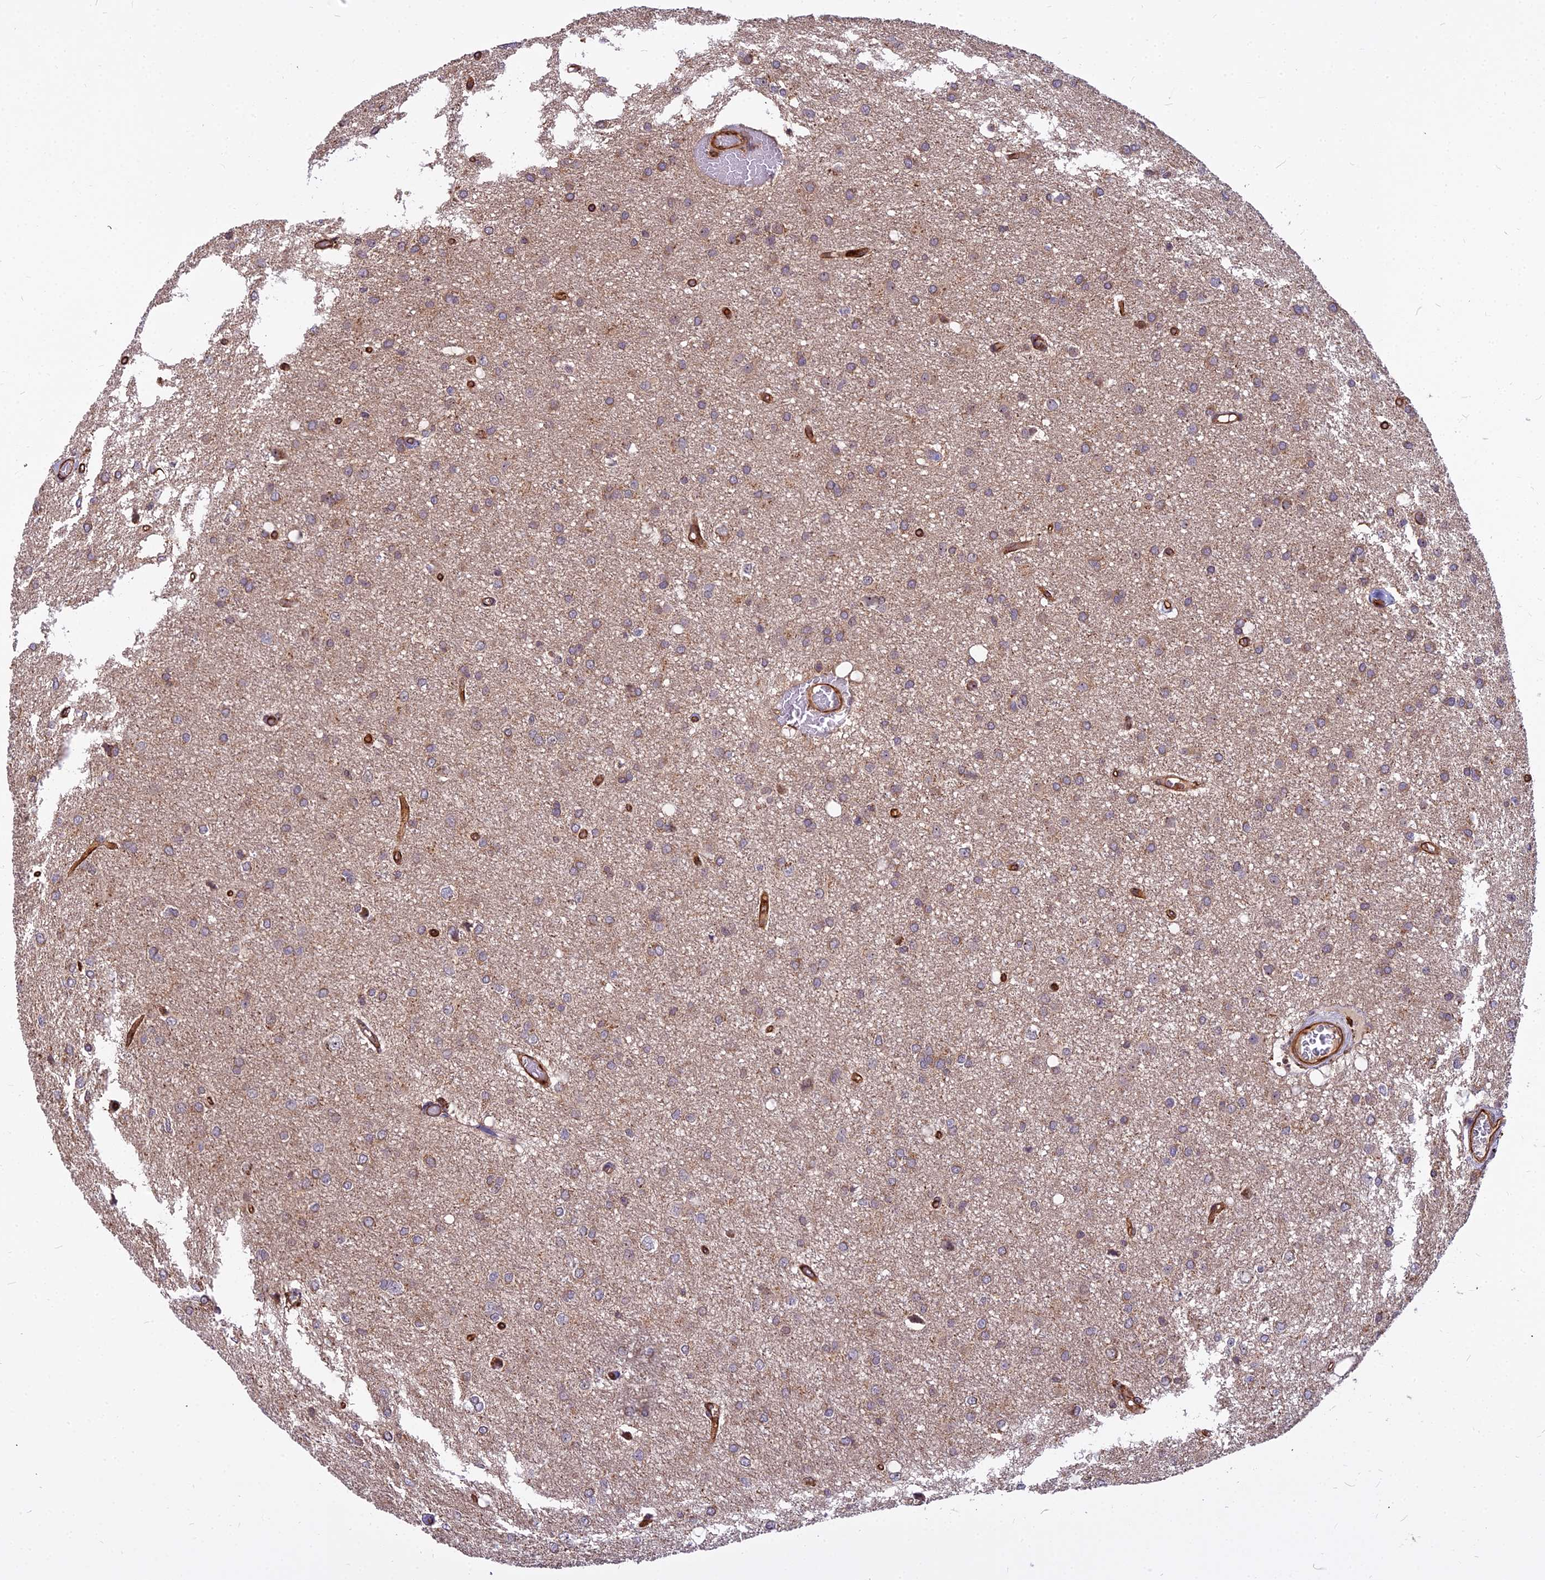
{"staining": {"intensity": "weak", "quantity": ">75%", "location": "cytoplasmic/membranous"}, "tissue": "glioma", "cell_type": "Tumor cells", "image_type": "cancer", "snomed": [{"axis": "morphology", "description": "Glioma, malignant, High grade"}, {"axis": "topography", "description": "Brain"}], "caption": "Immunohistochemistry (IHC) image of human malignant high-grade glioma stained for a protein (brown), which displays low levels of weak cytoplasmic/membranous positivity in about >75% of tumor cells.", "gene": "TCEA3", "patient": {"sex": "female", "age": 50}}